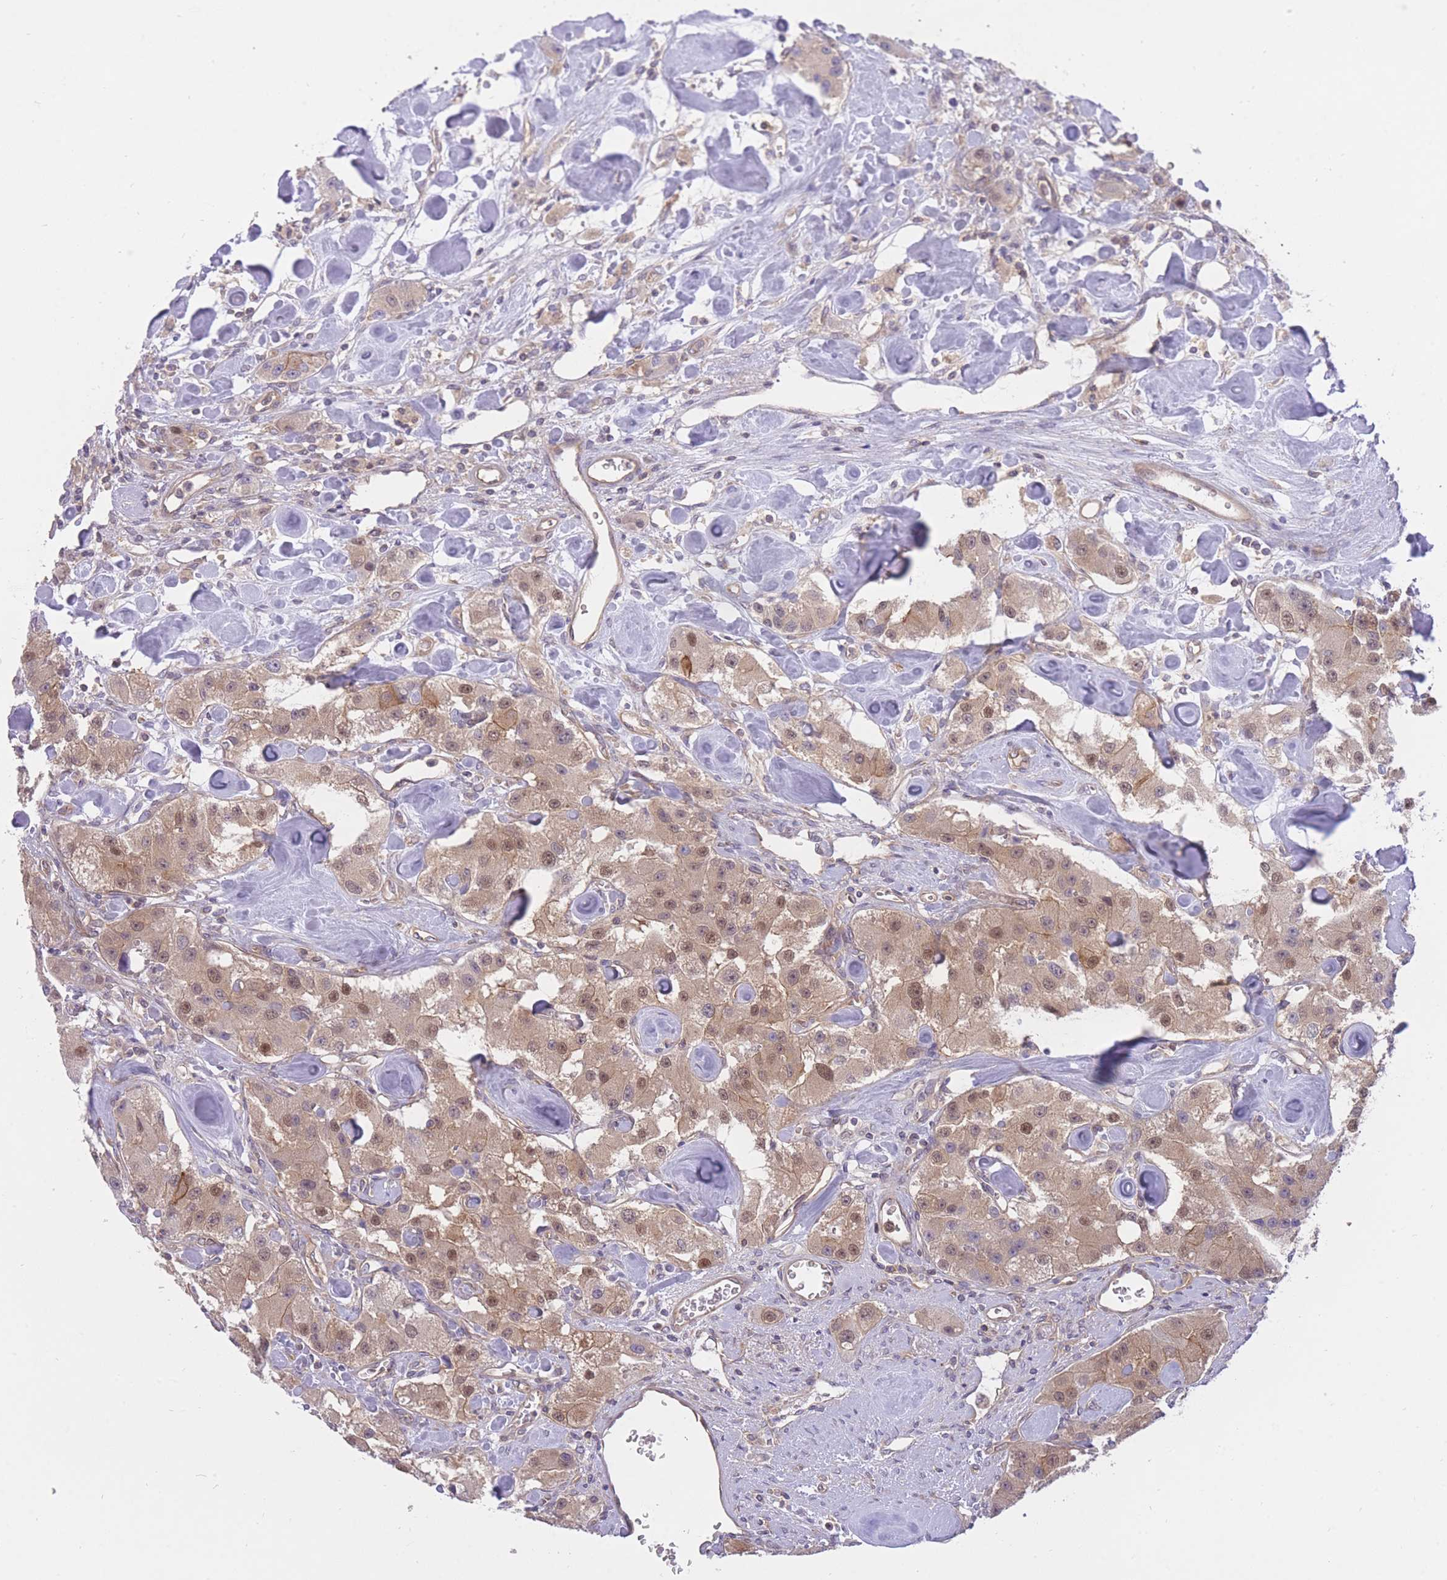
{"staining": {"intensity": "moderate", "quantity": ">75%", "location": "cytoplasmic/membranous,nuclear"}, "tissue": "carcinoid", "cell_type": "Tumor cells", "image_type": "cancer", "snomed": [{"axis": "morphology", "description": "Carcinoid, malignant, NOS"}, {"axis": "topography", "description": "Pancreas"}], "caption": "Human malignant carcinoid stained with a brown dye reveals moderate cytoplasmic/membranous and nuclear positive expression in approximately >75% of tumor cells.", "gene": "PREP", "patient": {"sex": "male", "age": 41}}